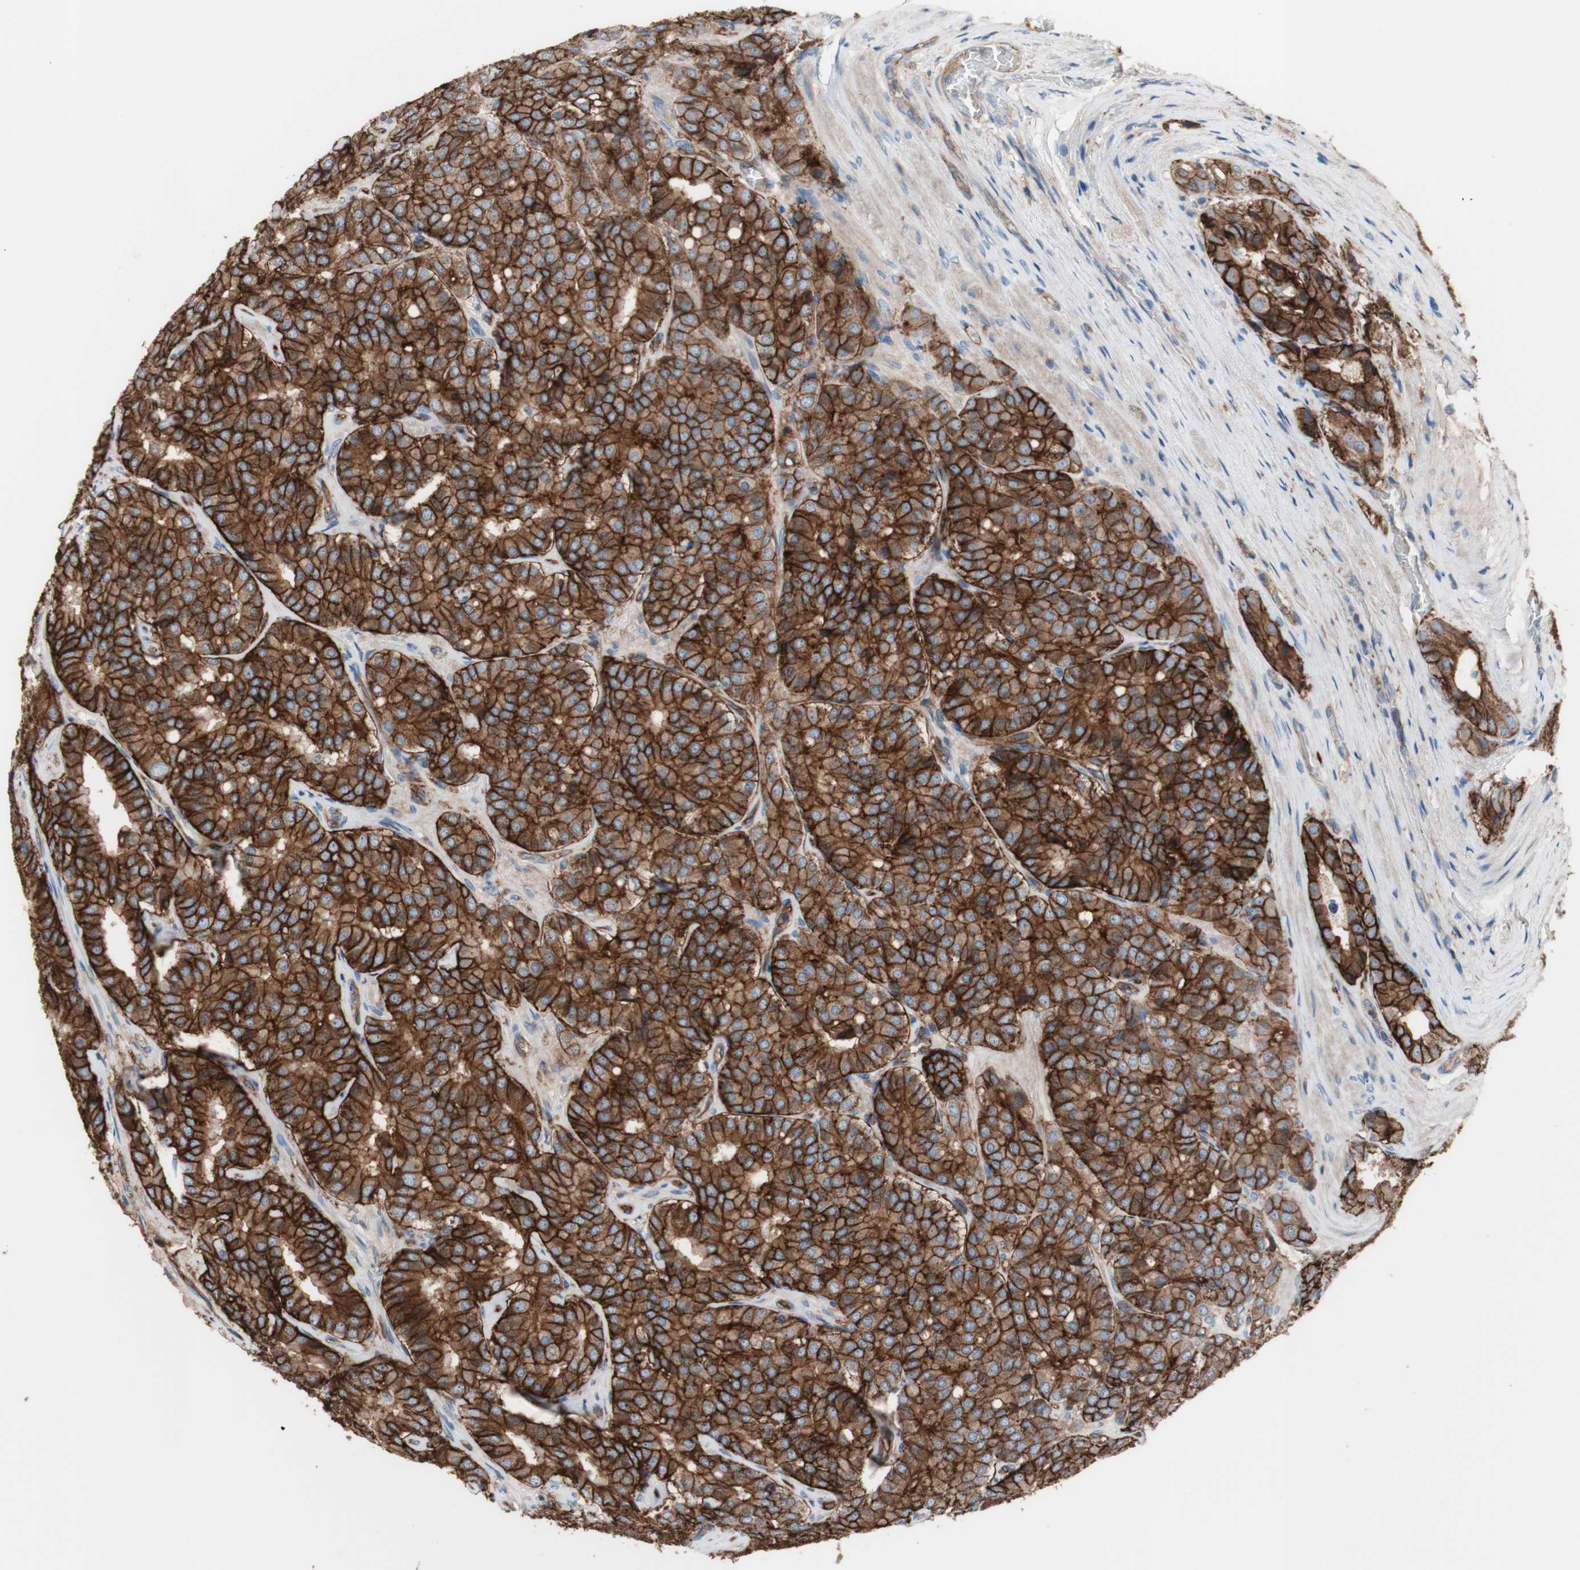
{"staining": {"intensity": "strong", "quantity": ">75%", "location": "cytoplasmic/membranous"}, "tissue": "prostate cancer", "cell_type": "Tumor cells", "image_type": "cancer", "snomed": [{"axis": "morphology", "description": "Adenocarcinoma, High grade"}, {"axis": "topography", "description": "Prostate"}], "caption": "A high amount of strong cytoplasmic/membranous positivity is present in about >75% of tumor cells in high-grade adenocarcinoma (prostate) tissue.", "gene": "CD46", "patient": {"sex": "male", "age": 65}}